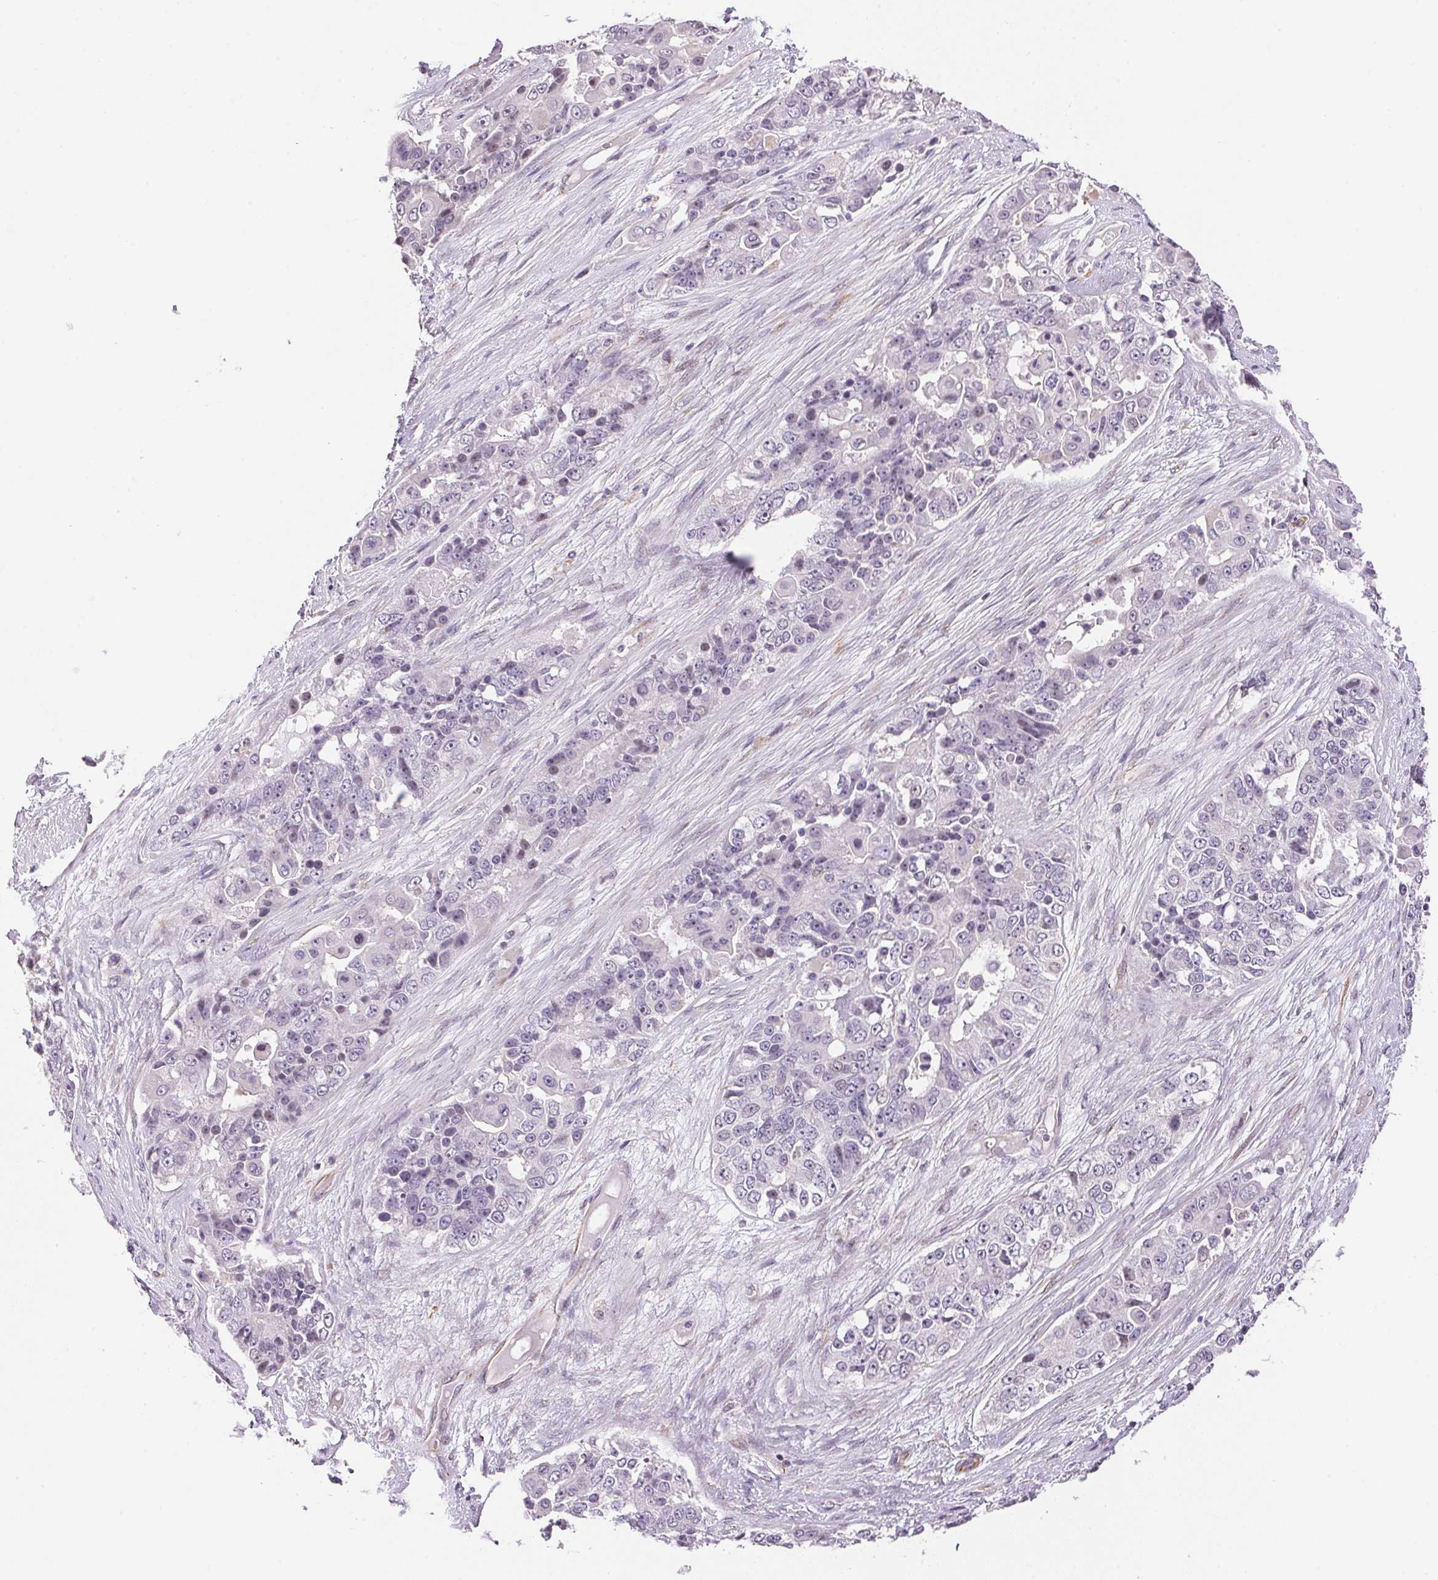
{"staining": {"intensity": "negative", "quantity": "none", "location": "none"}, "tissue": "ovarian cancer", "cell_type": "Tumor cells", "image_type": "cancer", "snomed": [{"axis": "morphology", "description": "Carcinoma, endometroid"}, {"axis": "topography", "description": "Ovary"}], "caption": "Immunohistochemistry of human ovarian cancer (endometroid carcinoma) reveals no positivity in tumor cells. The staining was performed using DAB to visualize the protein expression in brown, while the nuclei were stained in blue with hematoxylin (Magnification: 20x).", "gene": "GYG2", "patient": {"sex": "female", "age": 51}}